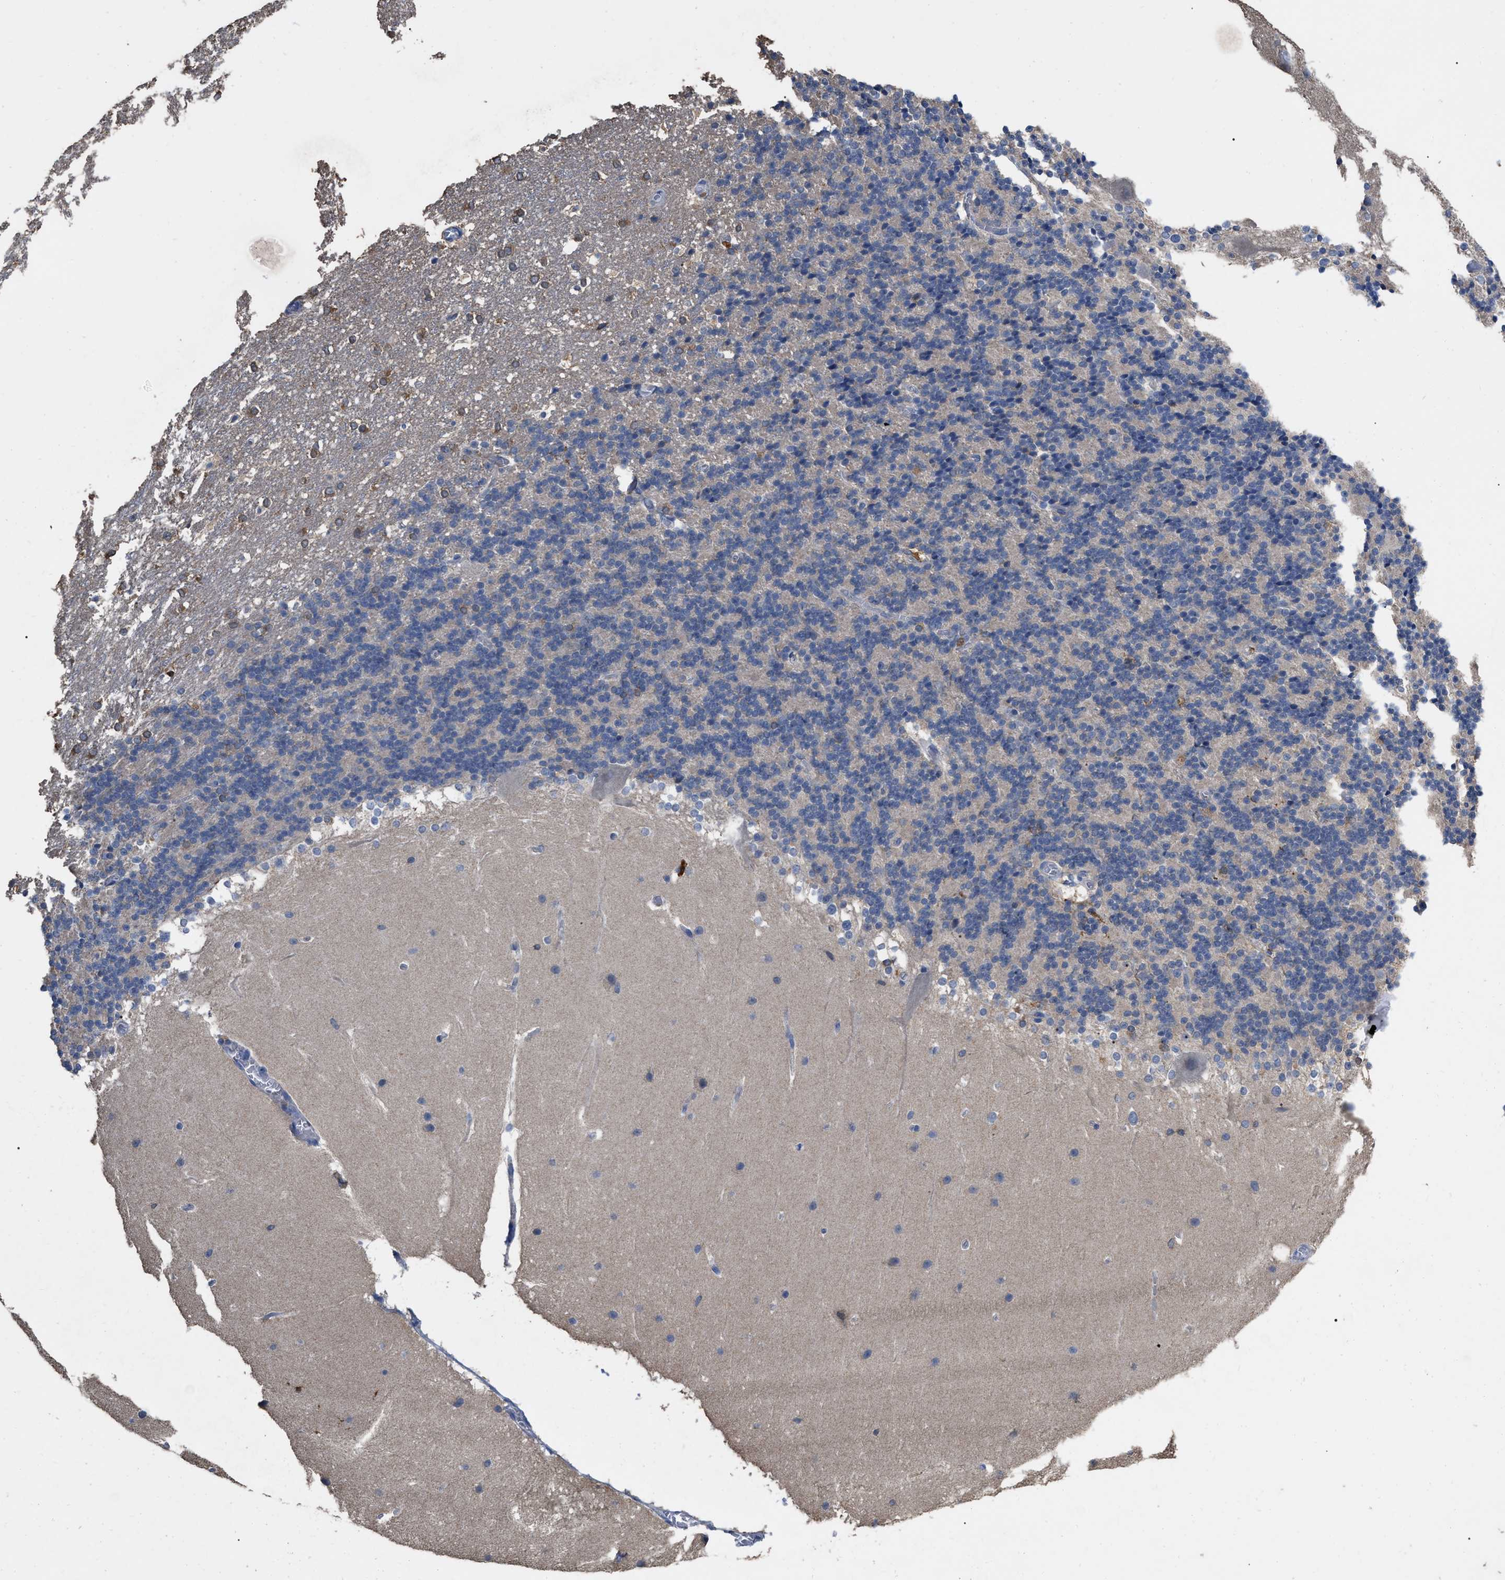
{"staining": {"intensity": "negative", "quantity": "none", "location": "none"}, "tissue": "cerebellum", "cell_type": "Cells in granular layer", "image_type": "normal", "snomed": [{"axis": "morphology", "description": "Normal tissue, NOS"}, {"axis": "topography", "description": "Cerebellum"}], "caption": "Photomicrograph shows no significant protein expression in cells in granular layer of benign cerebellum. Nuclei are stained in blue.", "gene": "GPR179", "patient": {"sex": "female", "age": 19}}